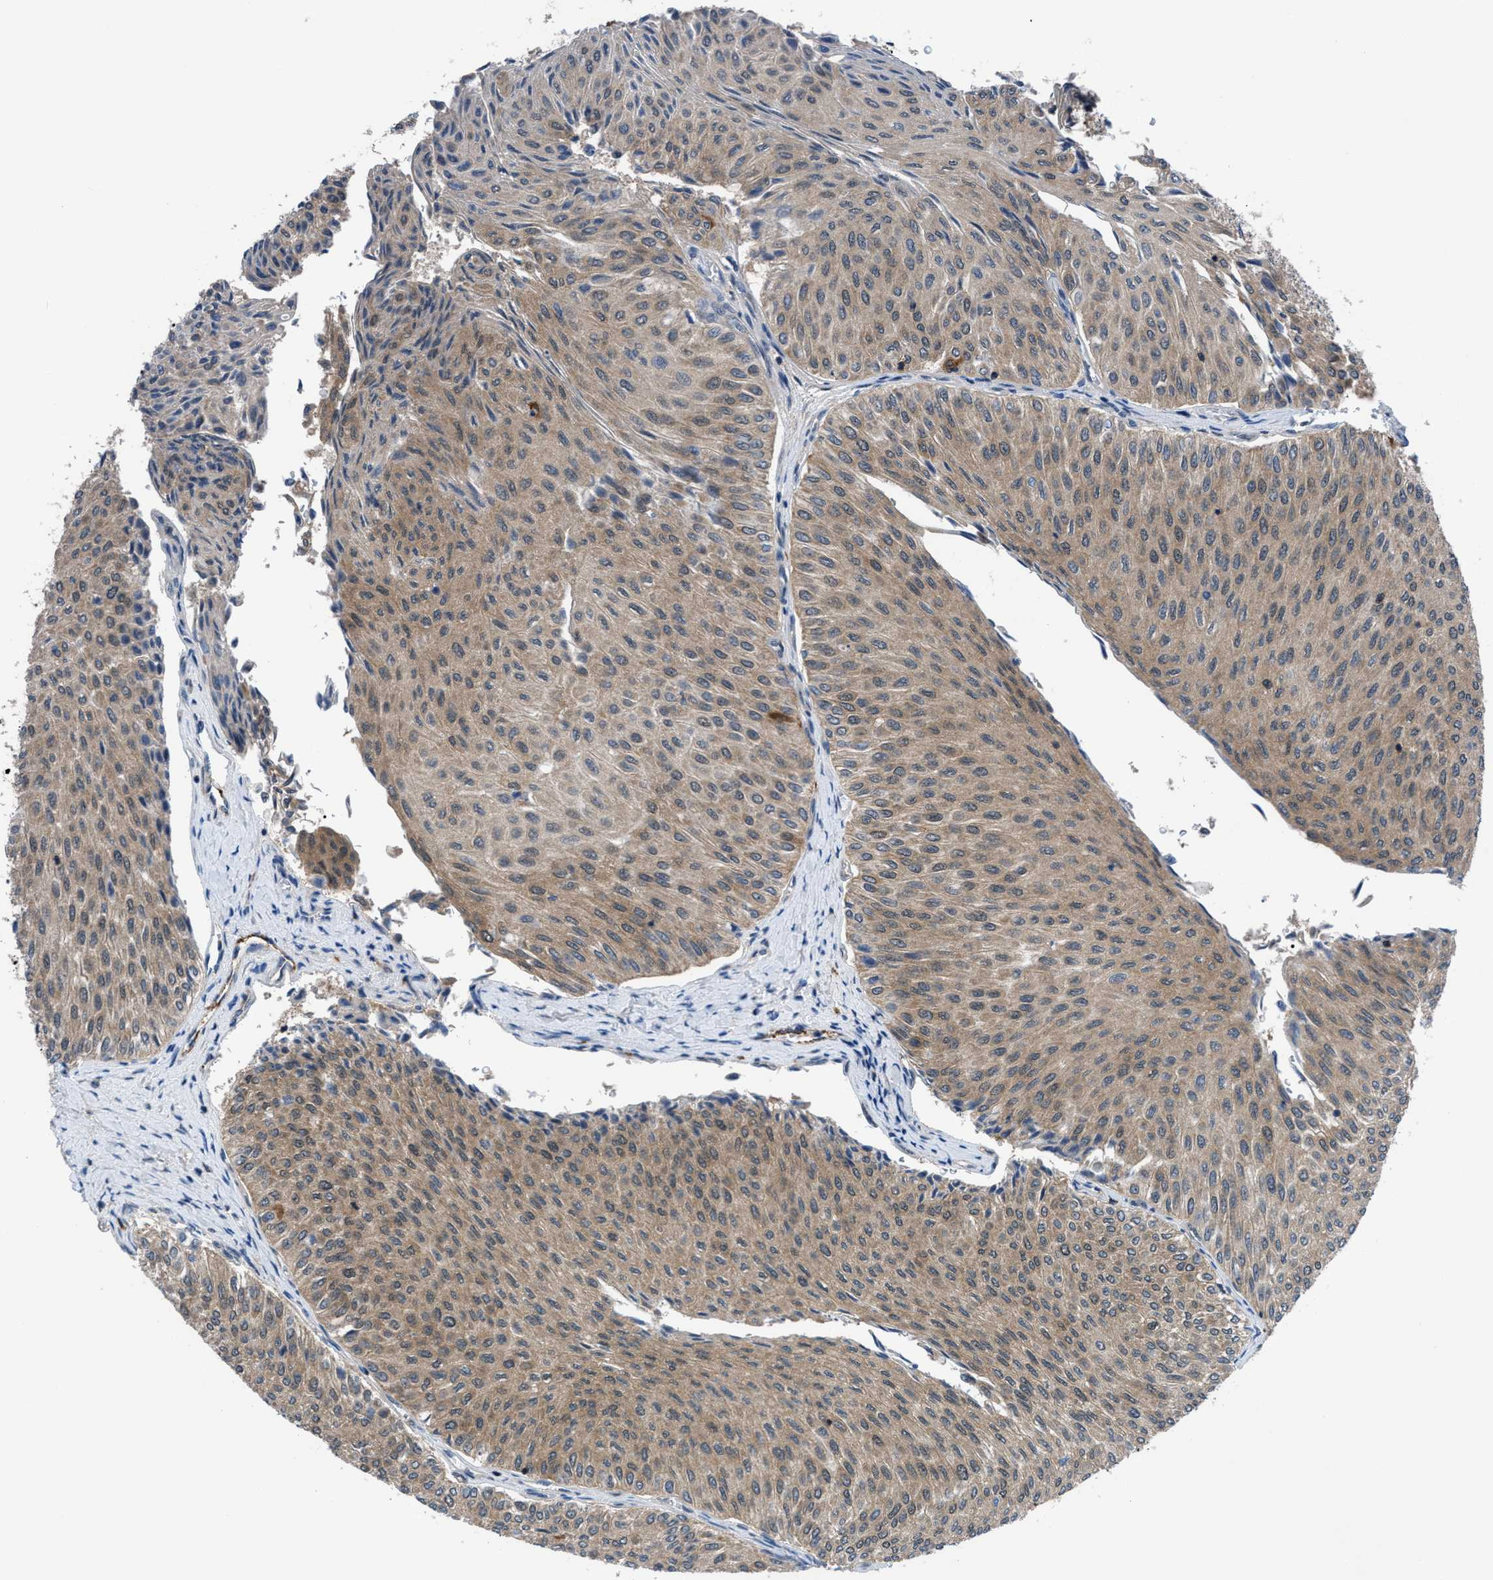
{"staining": {"intensity": "moderate", "quantity": ">75%", "location": "cytoplasmic/membranous"}, "tissue": "urothelial cancer", "cell_type": "Tumor cells", "image_type": "cancer", "snomed": [{"axis": "morphology", "description": "Urothelial carcinoma, Low grade"}, {"axis": "topography", "description": "Urinary bladder"}], "caption": "Tumor cells display medium levels of moderate cytoplasmic/membranous positivity in approximately >75% of cells in human low-grade urothelial carcinoma.", "gene": "TMEM45B", "patient": {"sex": "male", "age": 78}}